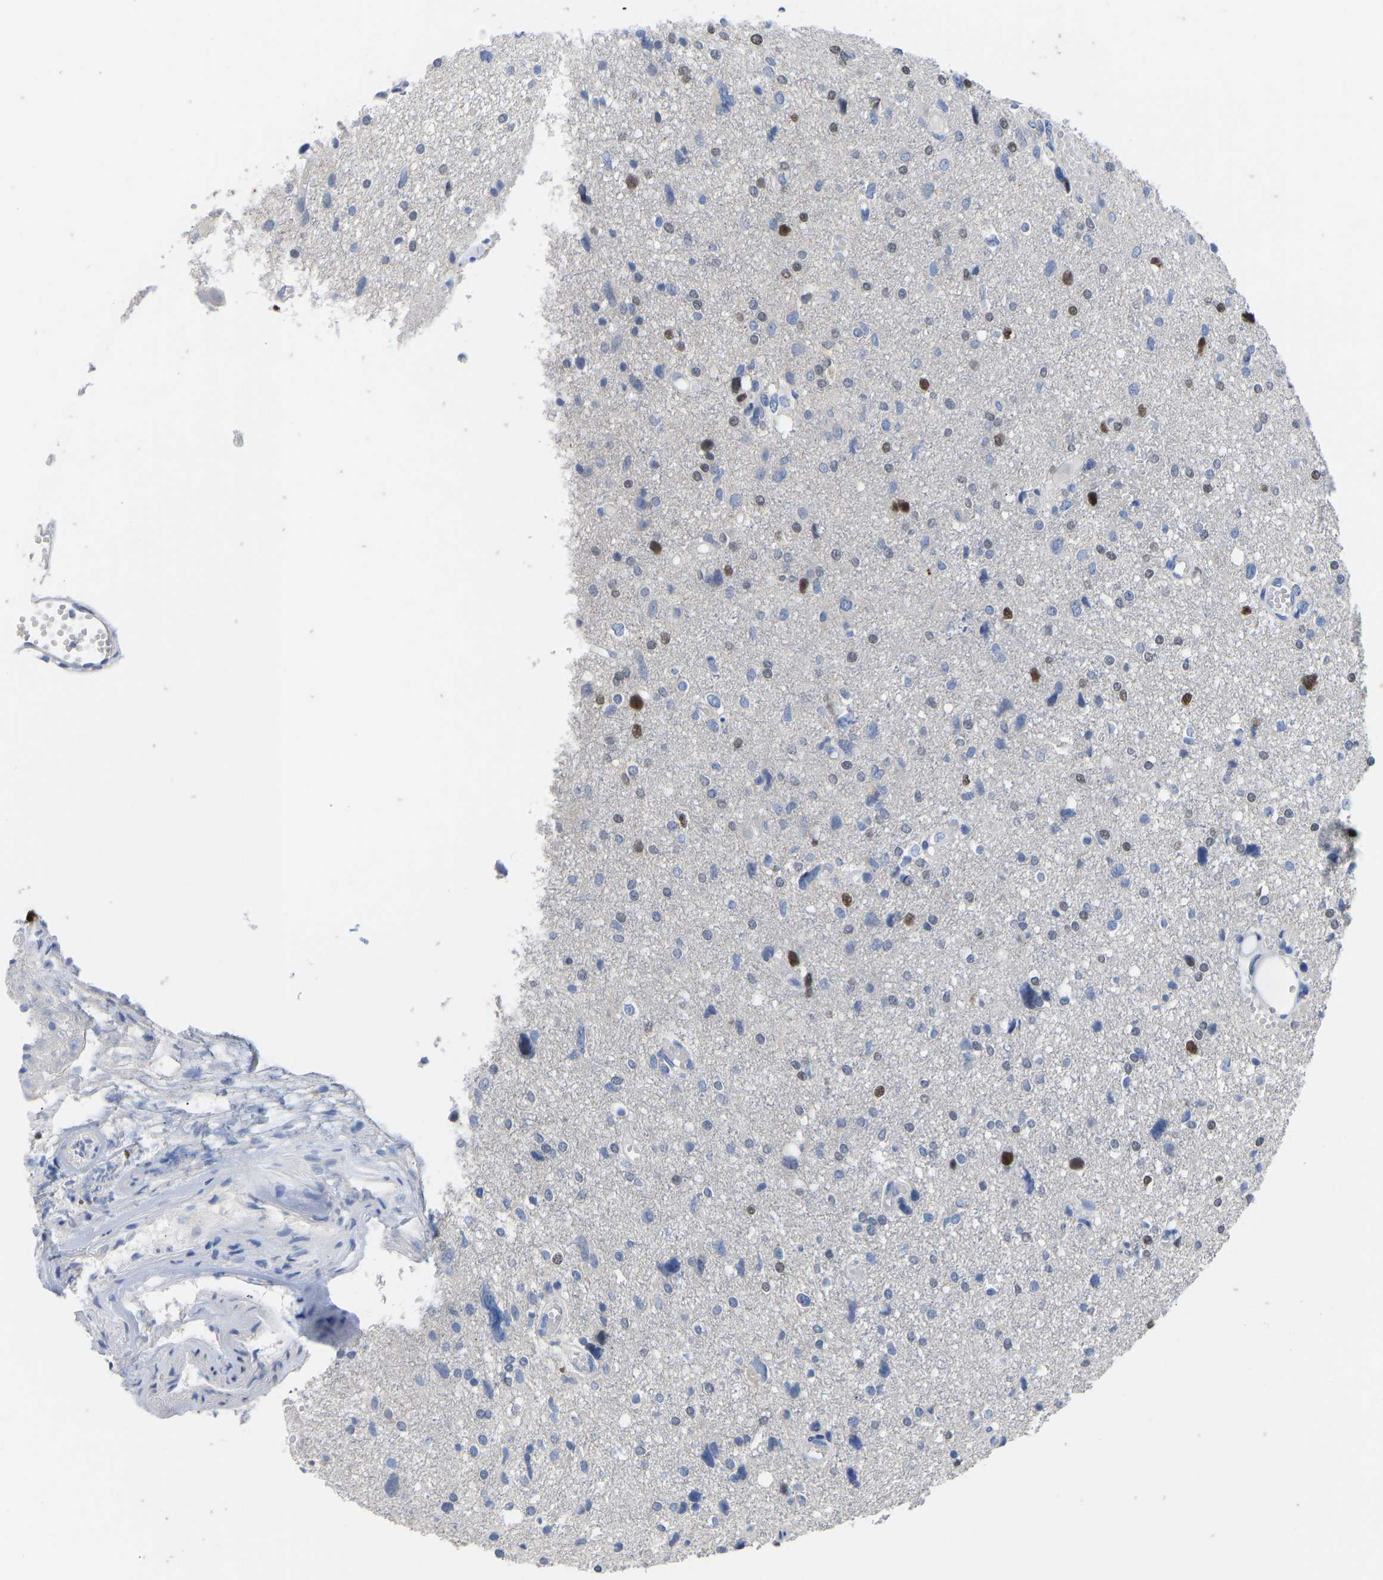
{"staining": {"intensity": "moderate", "quantity": "25%-75%", "location": "nuclear"}, "tissue": "glioma", "cell_type": "Tumor cells", "image_type": "cancer", "snomed": [{"axis": "morphology", "description": "Glioma, malignant, High grade"}, {"axis": "topography", "description": "Brain"}], "caption": "A medium amount of moderate nuclear positivity is appreciated in approximately 25%-75% of tumor cells in malignant glioma (high-grade) tissue. The staining is performed using DAB brown chromogen to label protein expression. The nuclei are counter-stained blue using hematoxylin.", "gene": "OLIG2", "patient": {"sex": "female", "age": 59}}